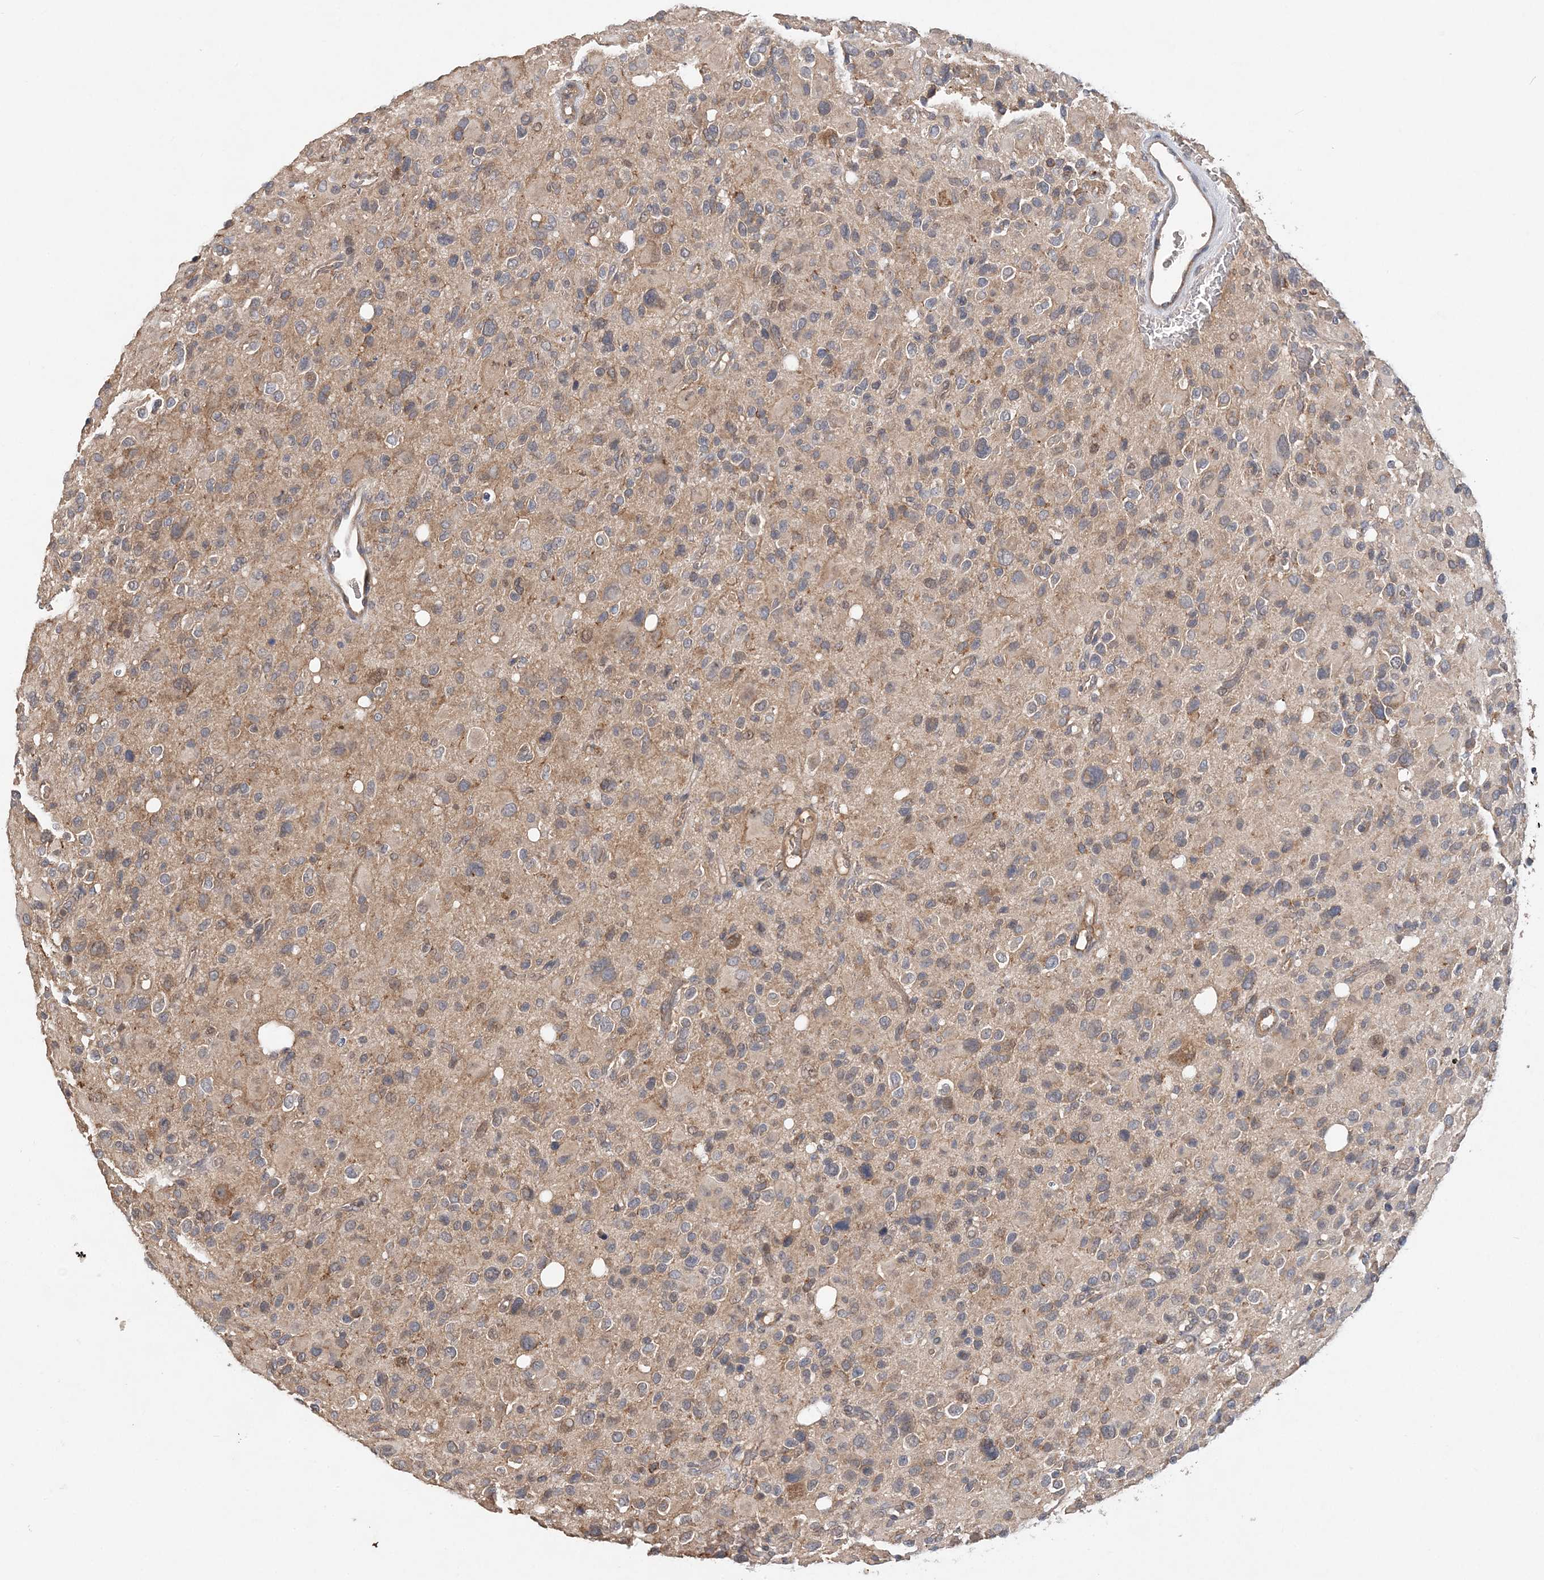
{"staining": {"intensity": "weak", "quantity": "25%-75%", "location": "cytoplasmic/membranous"}, "tissue": "glioma", "cell_type": "Tumor cells", "image_type": "cancer", "snomed": [{"axis": "morphology", "description": "Glioma, malignant, High grade"}, {"axis": "topography", "description": "Brain"}], "caption": "Immunohistochemical staining of human malignant high-grade glioma reveals low levels of weak cytoplasmic/membranous expression in about 25%-75% of tumor cells. (DAB (3,3'-diaminobenzidine) IHC with brightfield microscopy, high magnification).", "gene": "SYCP3", "patient": {"sex": "male", "age": 48}}